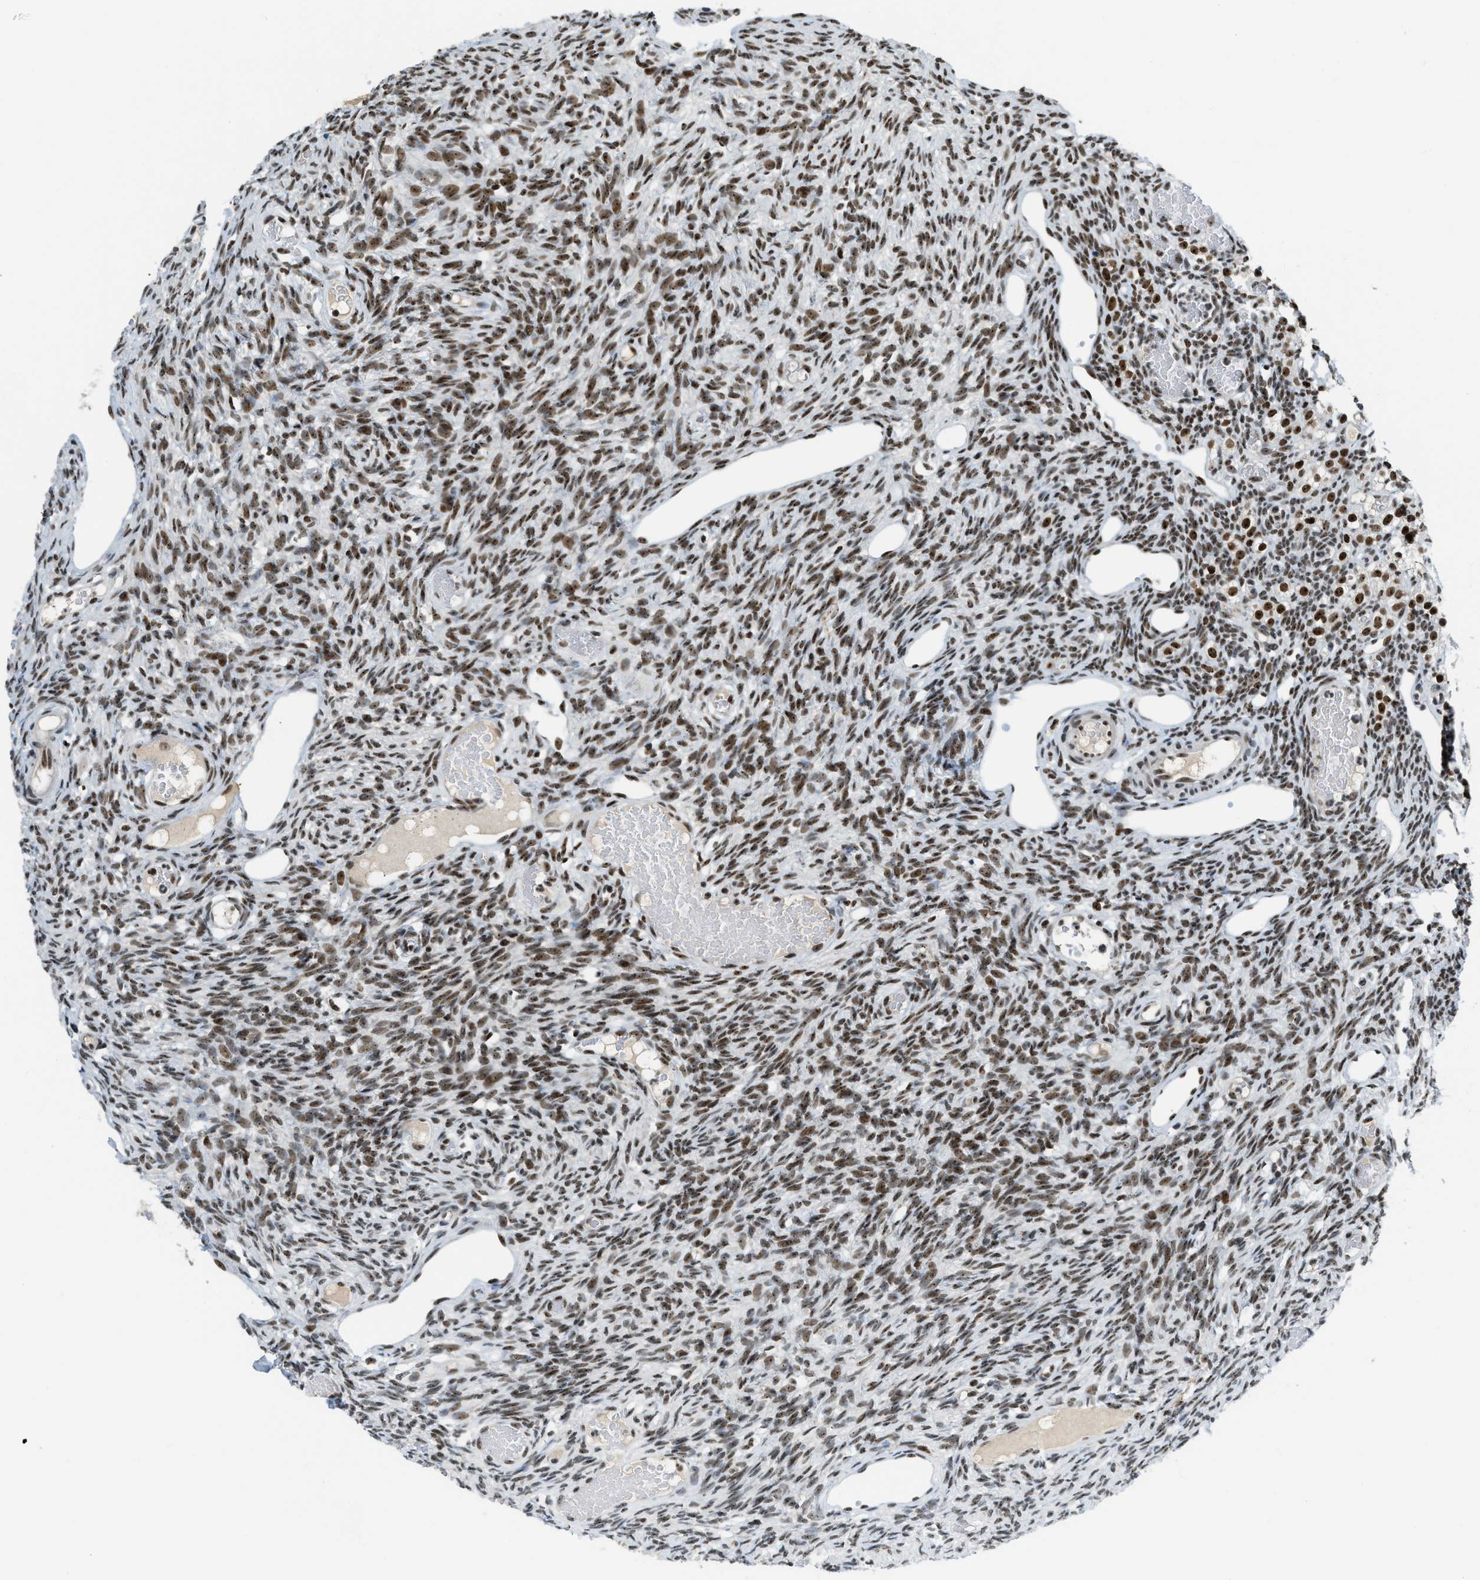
{"staining": {"intensity": "moderate", "quantity": ">75%", "location": "nuclear"}, "tissue": "ovary", "cell_type": "Follicle cells", "image_type": "normal", "snomed": [{"axis": "morphology", "description": "Normal tissue, NOS"}, {"axis": "topography", "description": "Ovary"}], "caption": "Human ovary stained for a protein (brown) reveals moderate nuclear positive positivity in approximately >75% of follicle cells.", "gene": "URB1", "patient": {"sex": "female", "age": 33}}